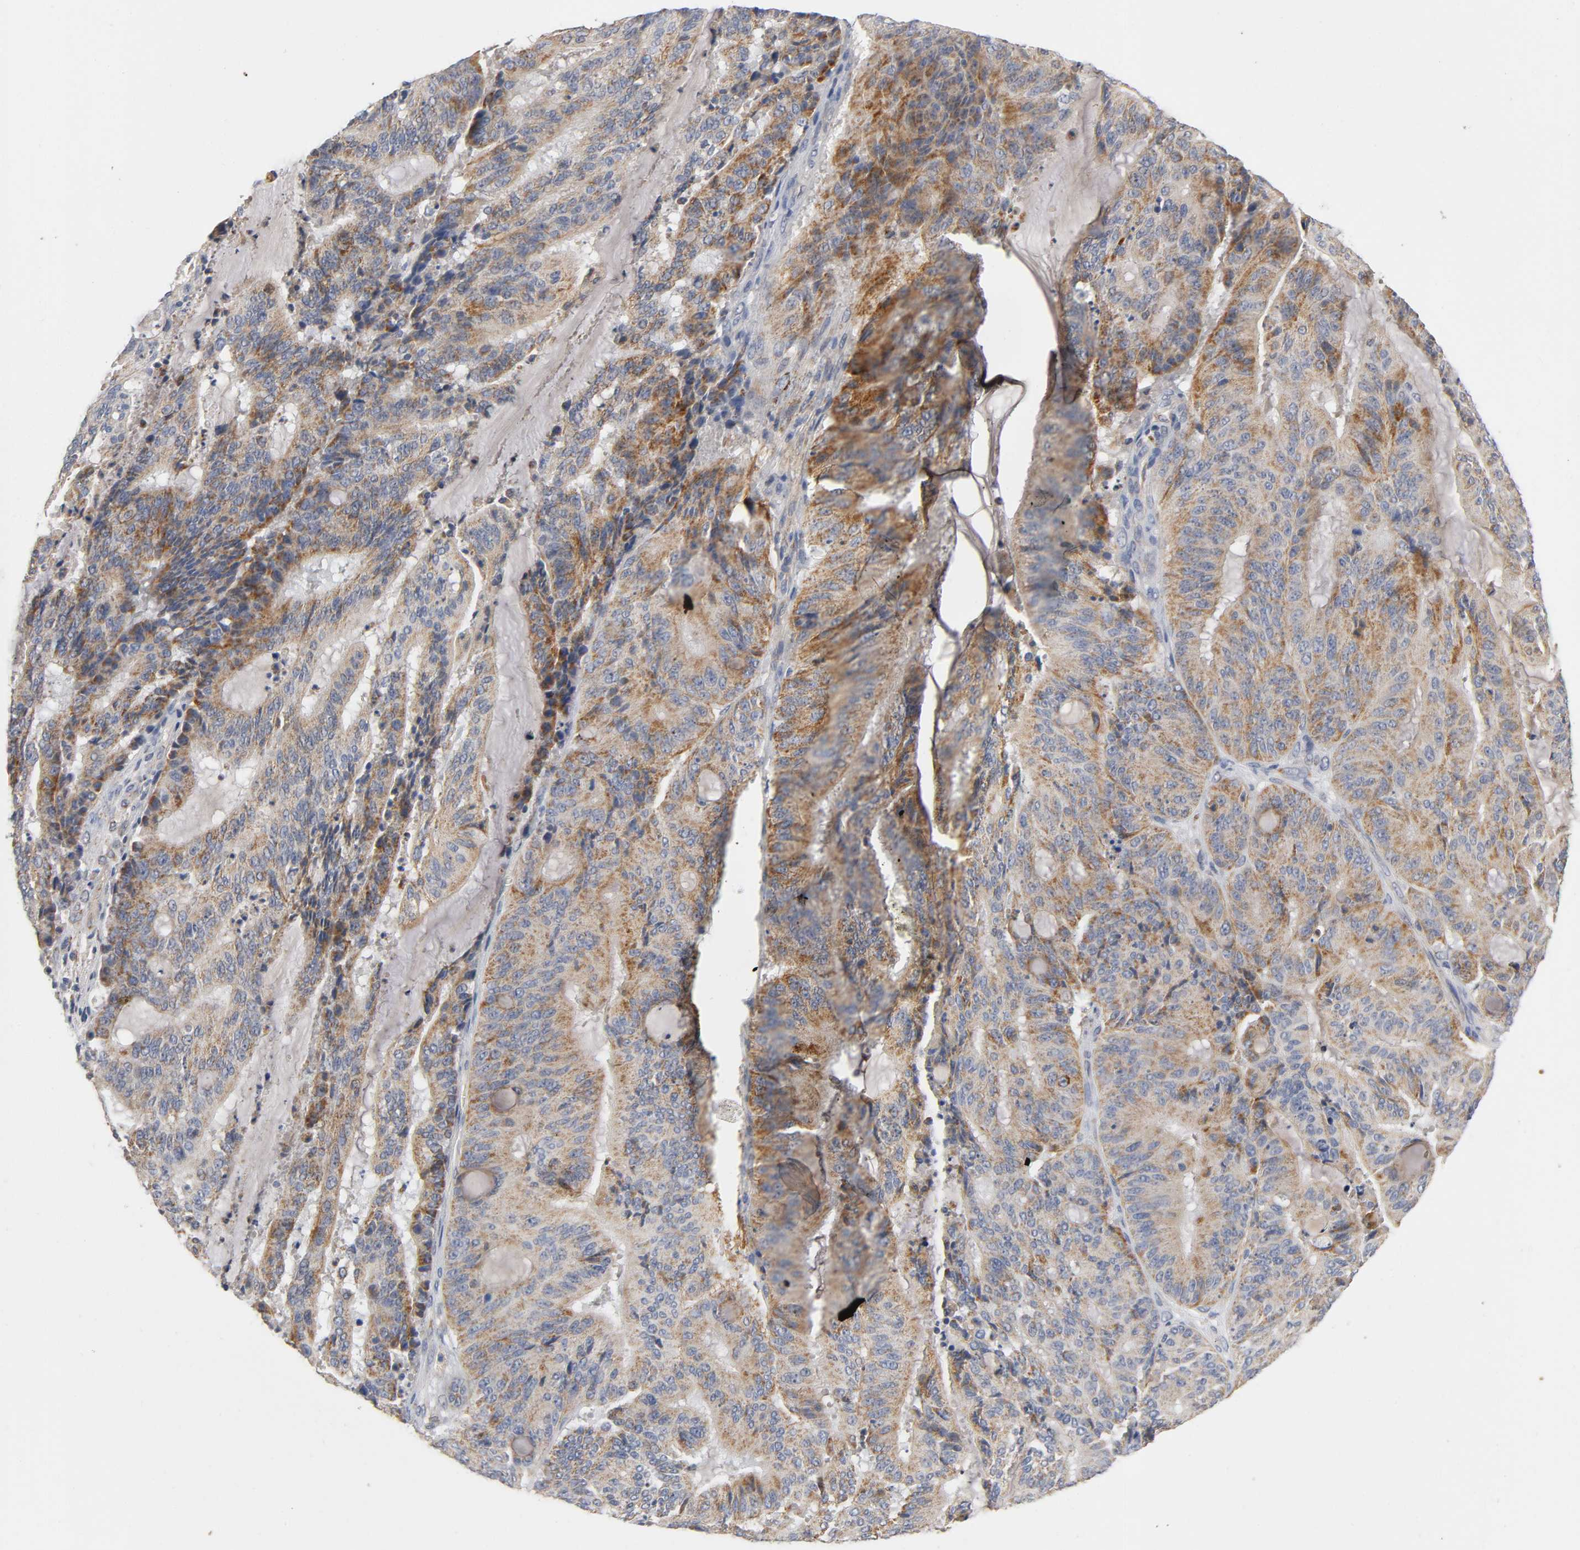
{"staining": {"intensity": "moderate", "quantity": ">75%", "location": "cytoplasmic/membranous"}, "tissue": "liver cancer", "cell_type": "Tumor cells", "image_type": "cancer", "snomed": [{"axis": "morphology", "description": "Cholangiocarcinoma"}, {"axis": "topography", "description": "Liver"}], "caption": "The histopathology image shows staining of cholangiocarcinoma (liver), revealing moderate cytoplasmic/membranous protein positivity (brown color) within tumor cells.", "gene": "ISG15", "patient": {"sex": "female", "age": 73}}